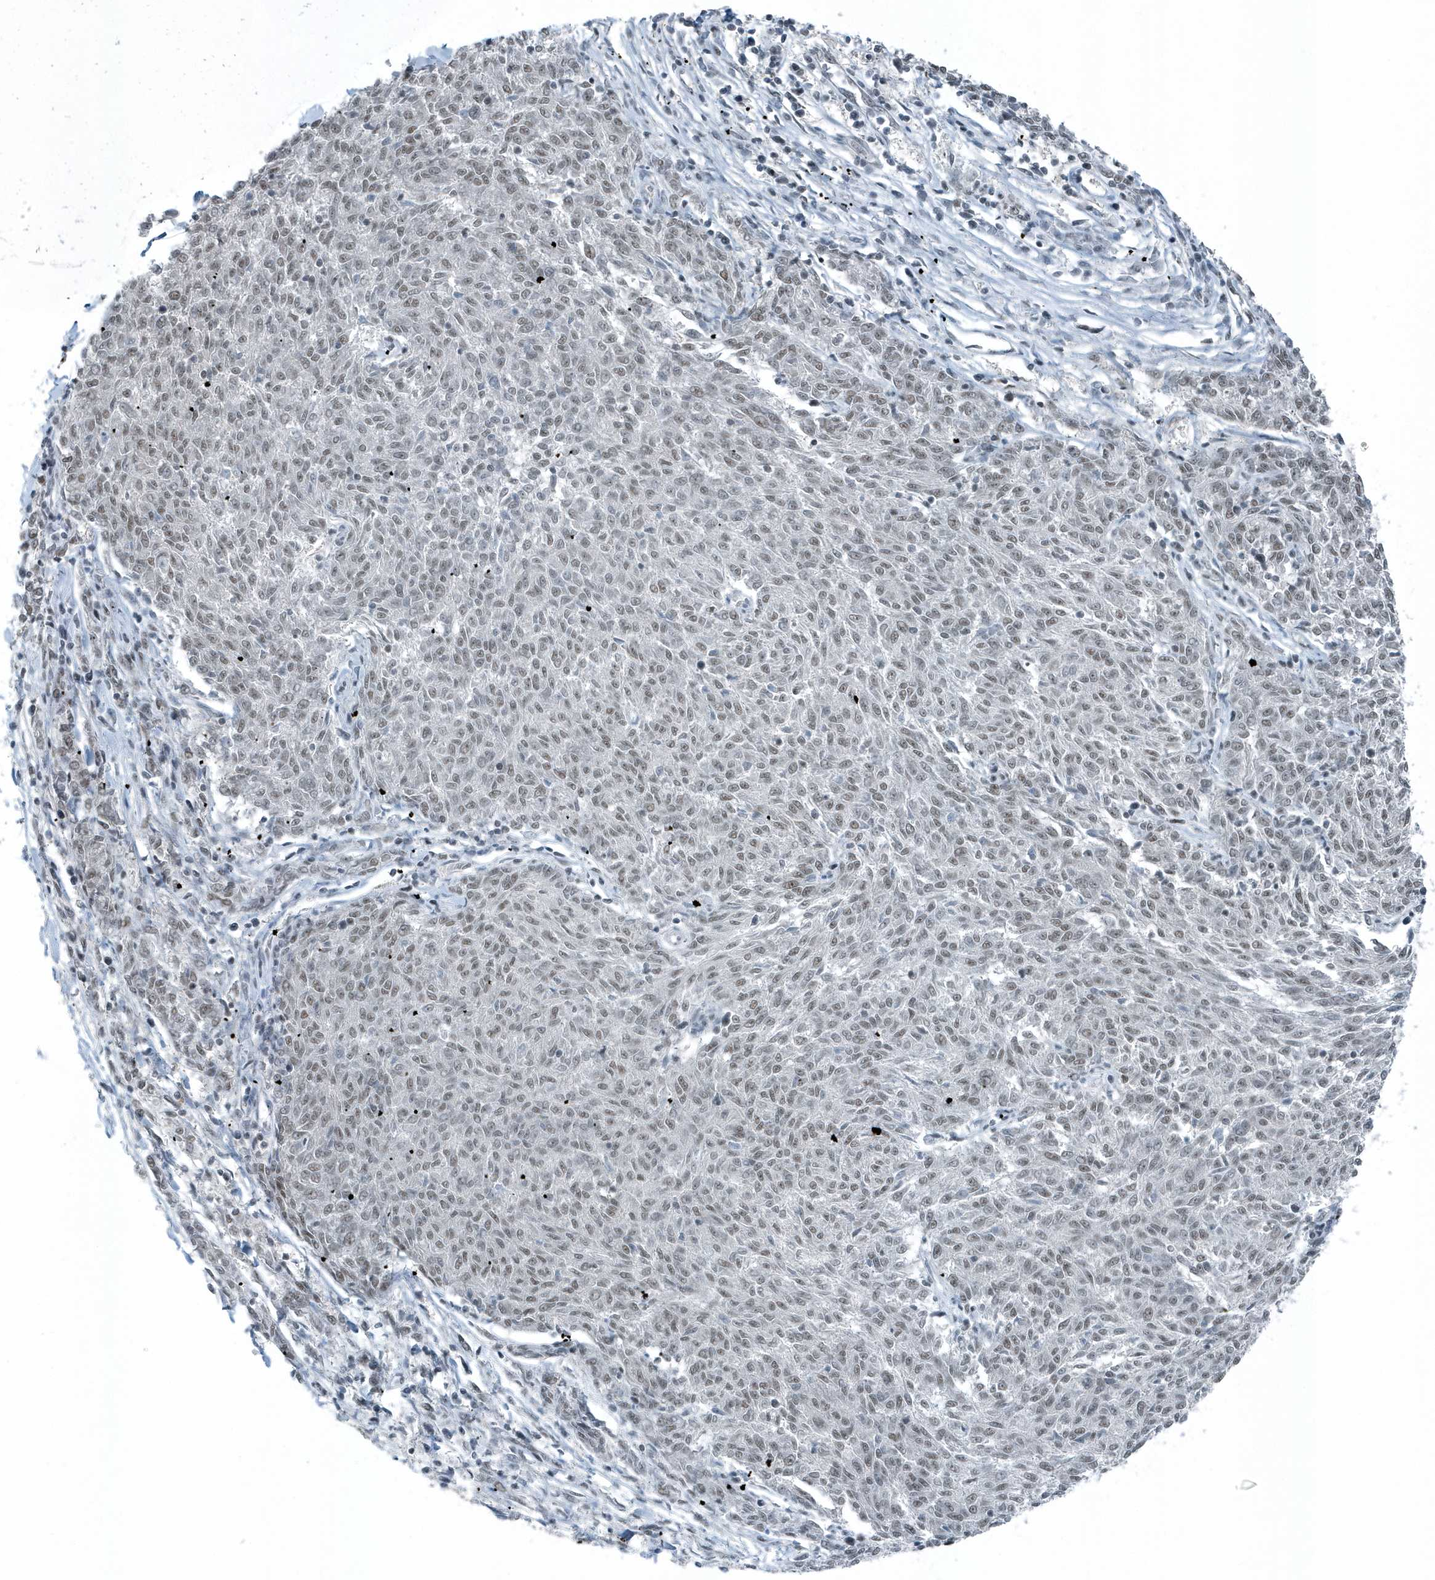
{"staining": {"intensity": "negative", "quantity": "none", "location": "none"}, "tissue": "melanoma", "cell_type": "Tumor cells", "image_type": "cancer", "snomed": [{"axis": "morphology", "description": "Malignant melanoma, NOS"}, {"axis": "topography", "description": "Skin"}], "caption": "Tumor cells are negative for brown protein staining in malignant melanoma.", "gene": "YTHDC1", "patient": {"sex": "female", "age": 72}}